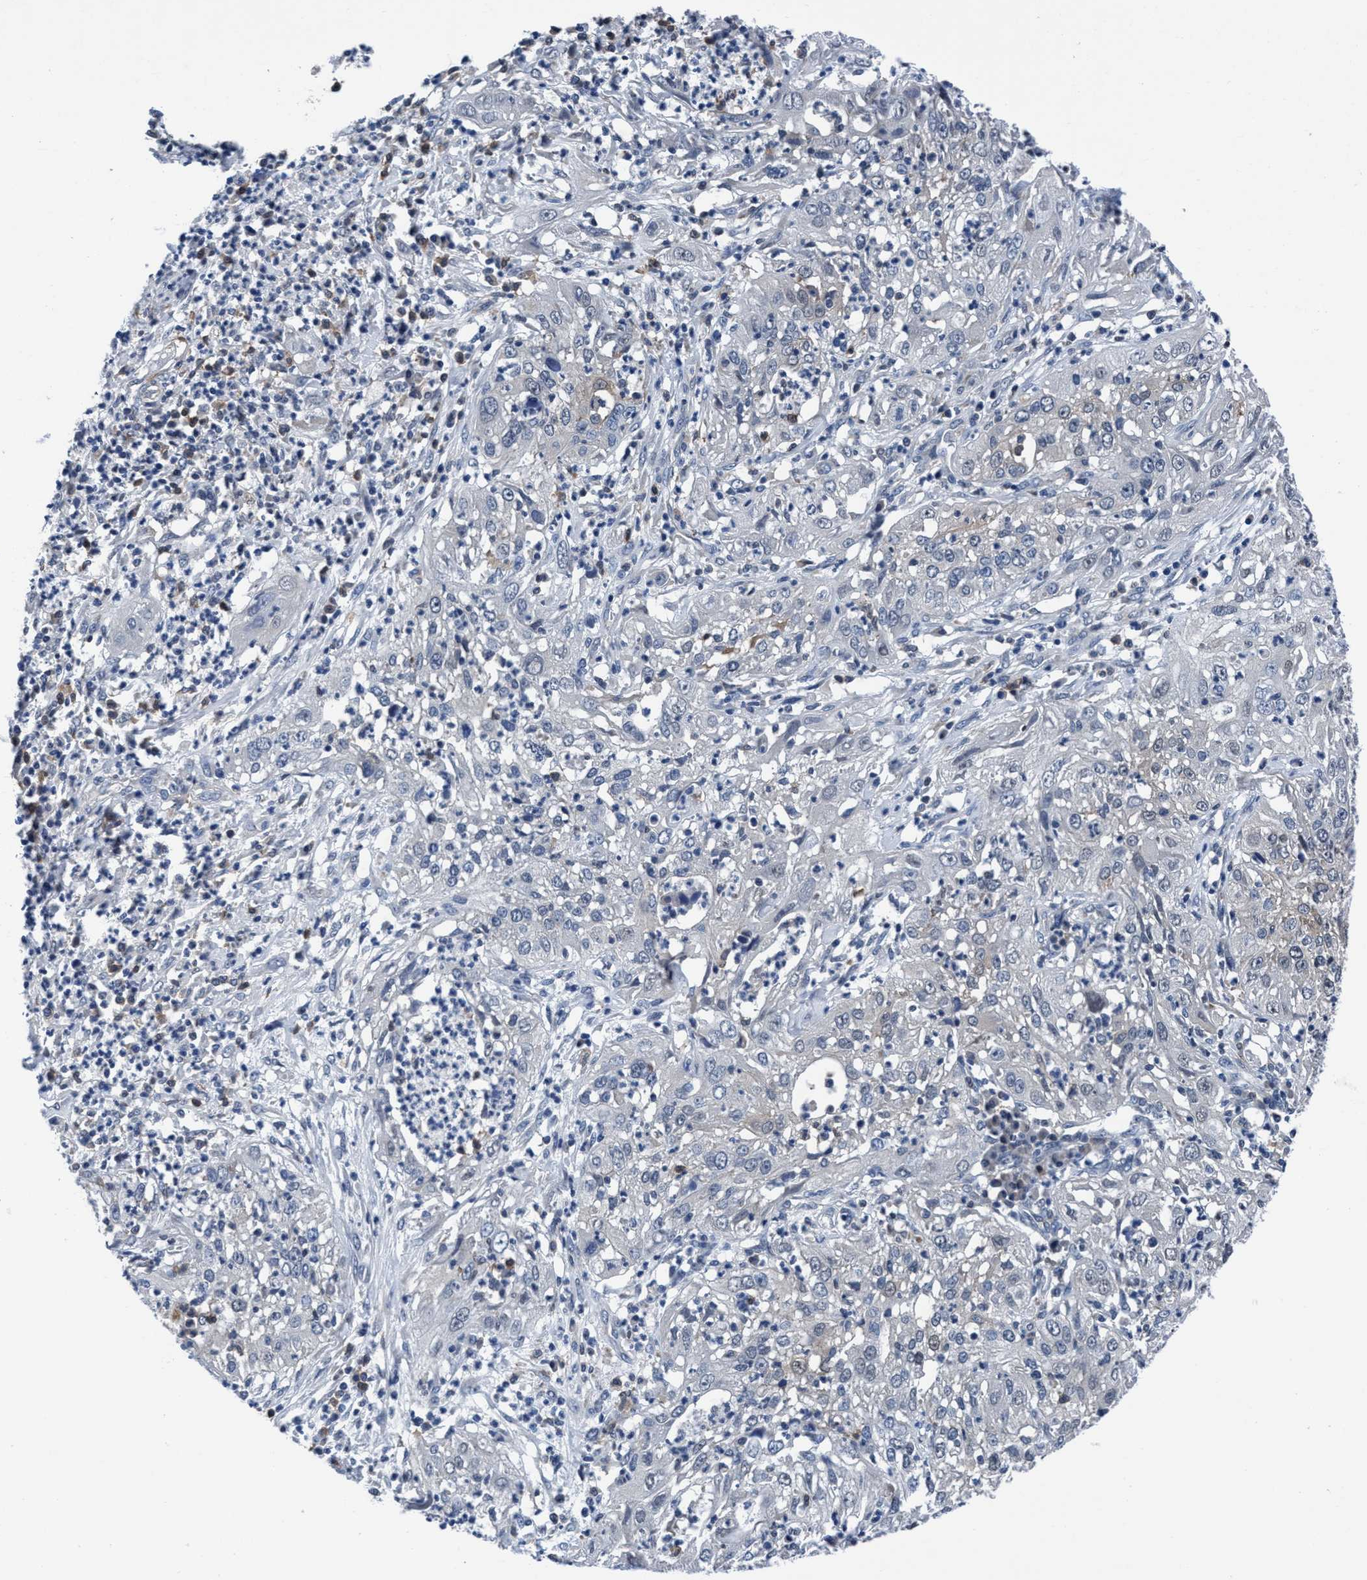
{"staining": {"intensity": "negative", "quantity": "none", "location": "none"}, "tissue": "cervical cancer", "cell_type": "Tumor cells", "image_type": "cancer", "snomed": [{"axis": "morphology", "description": "Squamous cell carcinoma, NOS"}, {"axis": "topography", "description": "Cervix"}], "caption": "This is an IHC histopathology image of human squamous cell carcinoma (cervical). There is no expression in tumor cells.", "gene": "TMEM94", "patient": {"sex": "female", "age": 32}}